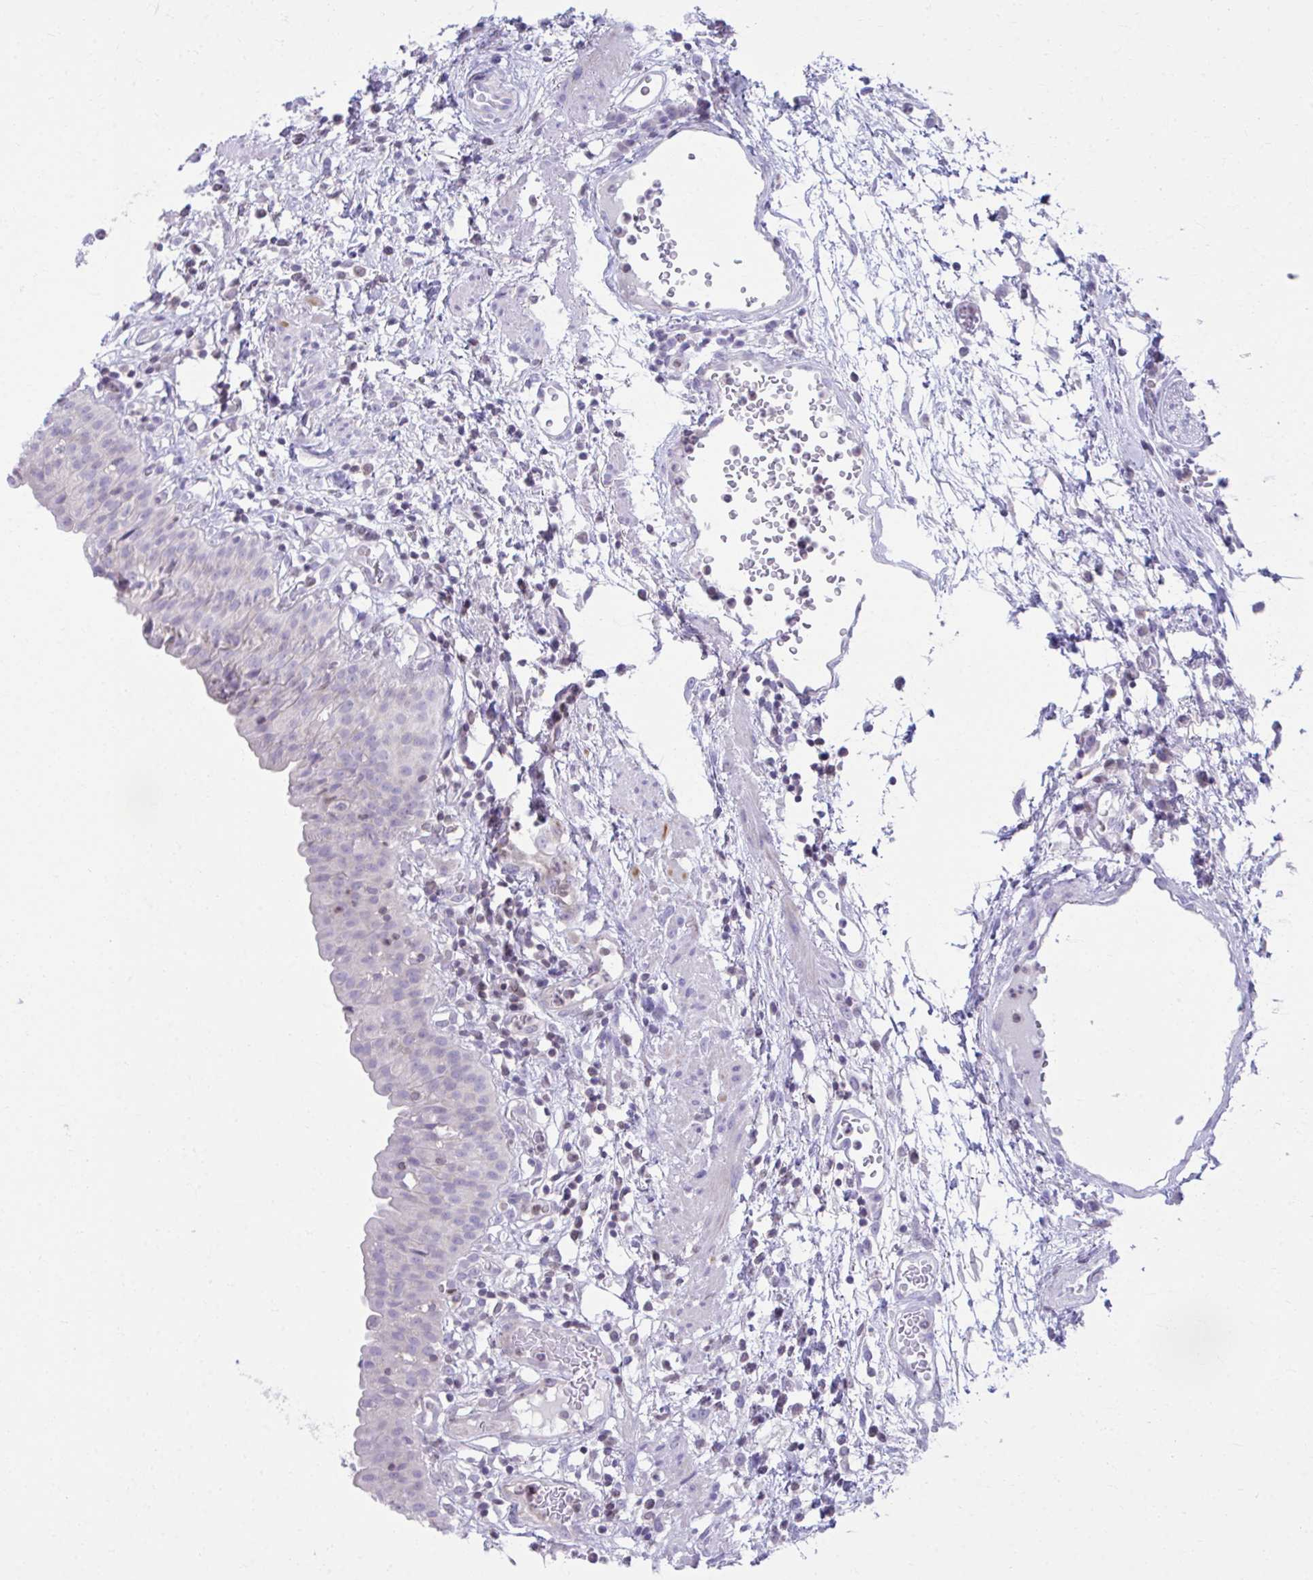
{"staining": {"intensity": "negative", "quantity": "none", "location": "none"}, "tissue": "urinary bladder", "cell_type": "Urothelial cells", "image_type": "normal", "snomed": [{"axis": "morphology", "description": "Normal tissue, NOS"}, {"axis": "morphology", "description": "Inflammation, NOS"}, {"axis": "topography", "description": "Urinary bladder"}], "caption": "Image shows no protein expression in urothelial cells of unremarkable urinary bladder.", "gene": "OR7A5", "patient": {"sex": "male", "age": 57}}